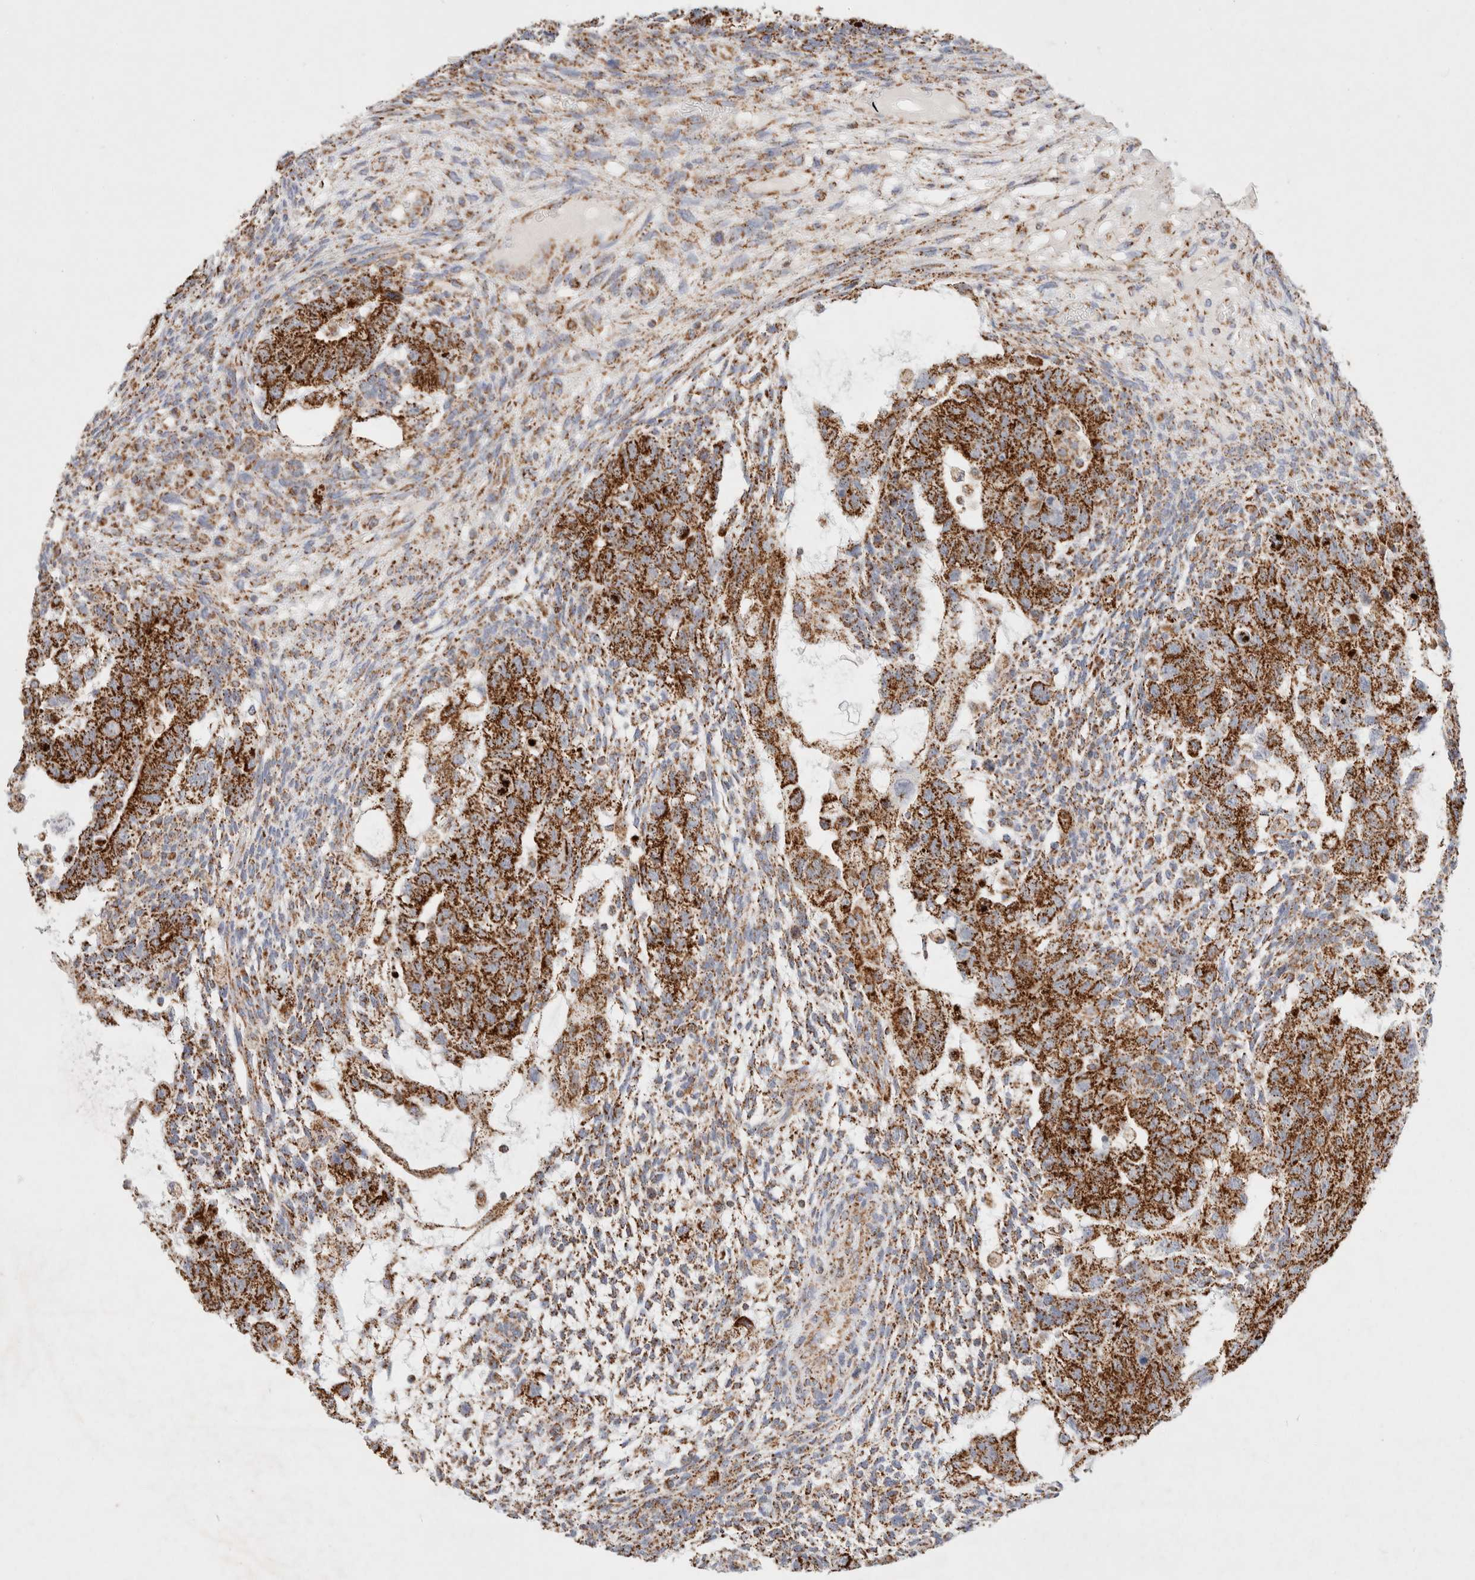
{"staining": {"intensity": "strong", "quantity": ">75%", "location": "cytoplasmic/membranous"}, "tissue": "testis cancer", "cell_type": "Tumor cells", "image_type": "cancer", "snomed": [{"axis": "morphology", "description": "Normal tissue, NOS"}, {"axis": "morphology", "description": "Carcinoma, Embryonal, NOS"}, {"axis": "topography", "description": "Testis"}], "caption": "A high amount of strong cytoplasmic/membranous positivity is identified in about >75% of tumor cells in testis embryonal carcinoma tissue.", "gene": "PHB2", "patient": {"sex": "male", "age": 36}}